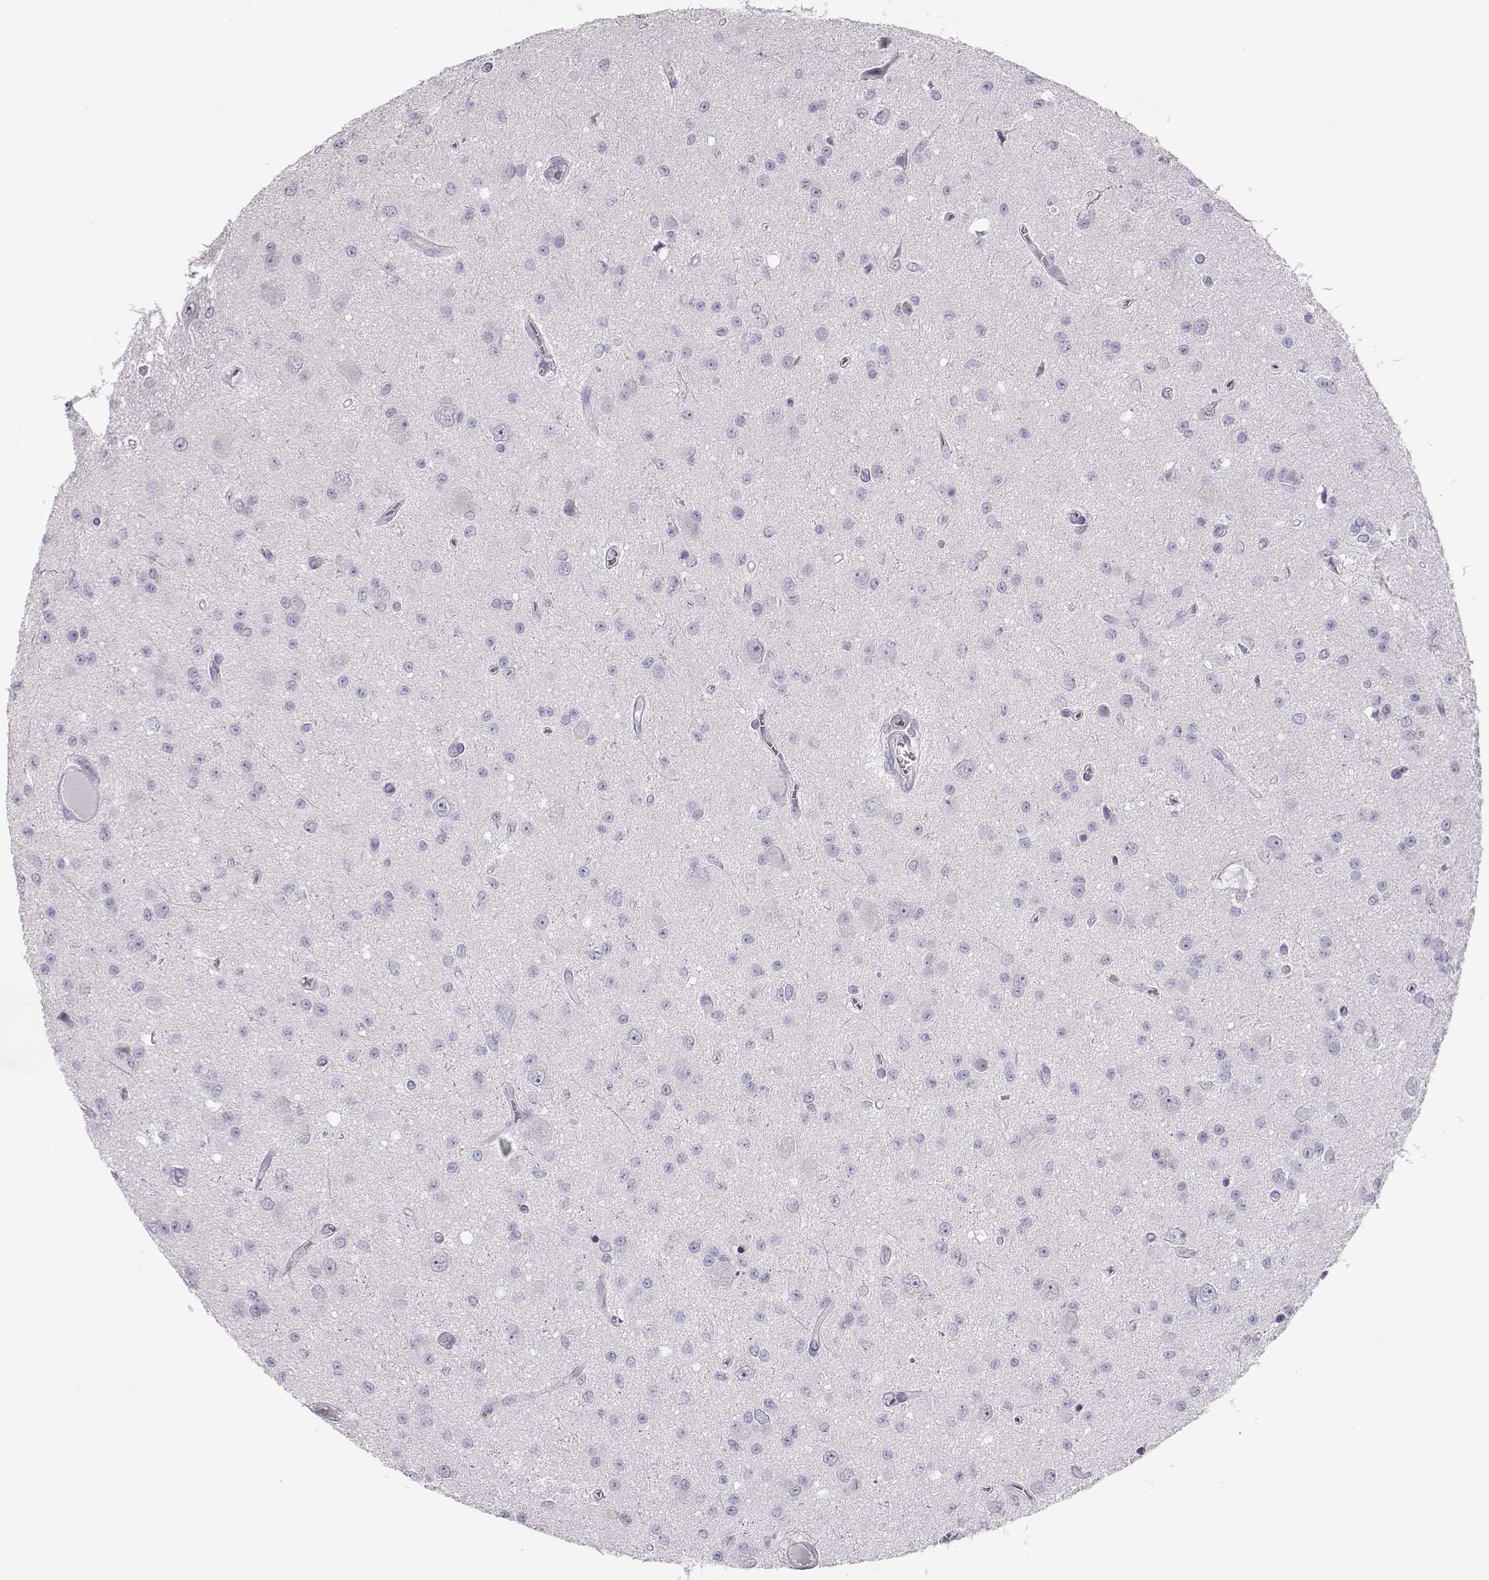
{"staining": {"intensity": "negative", "quantity": "none", "location": "none"}, "tissue": "glioma", "cell_type": "Tumor cells", "image_type": "cancer", "snomed": [{"axis": "morphology", "description": "Glioma, malignant, Low grade"}, {"axis": "topography", "description": "Brain"}], "caption": "Tumor cells are negative for protein expression in human glioma. (DAB immunohistochemistry visualized using brightfield microscopy, high magnification).", "gene": "LEPR", "patient": {"sex": "female", "age": 45}}